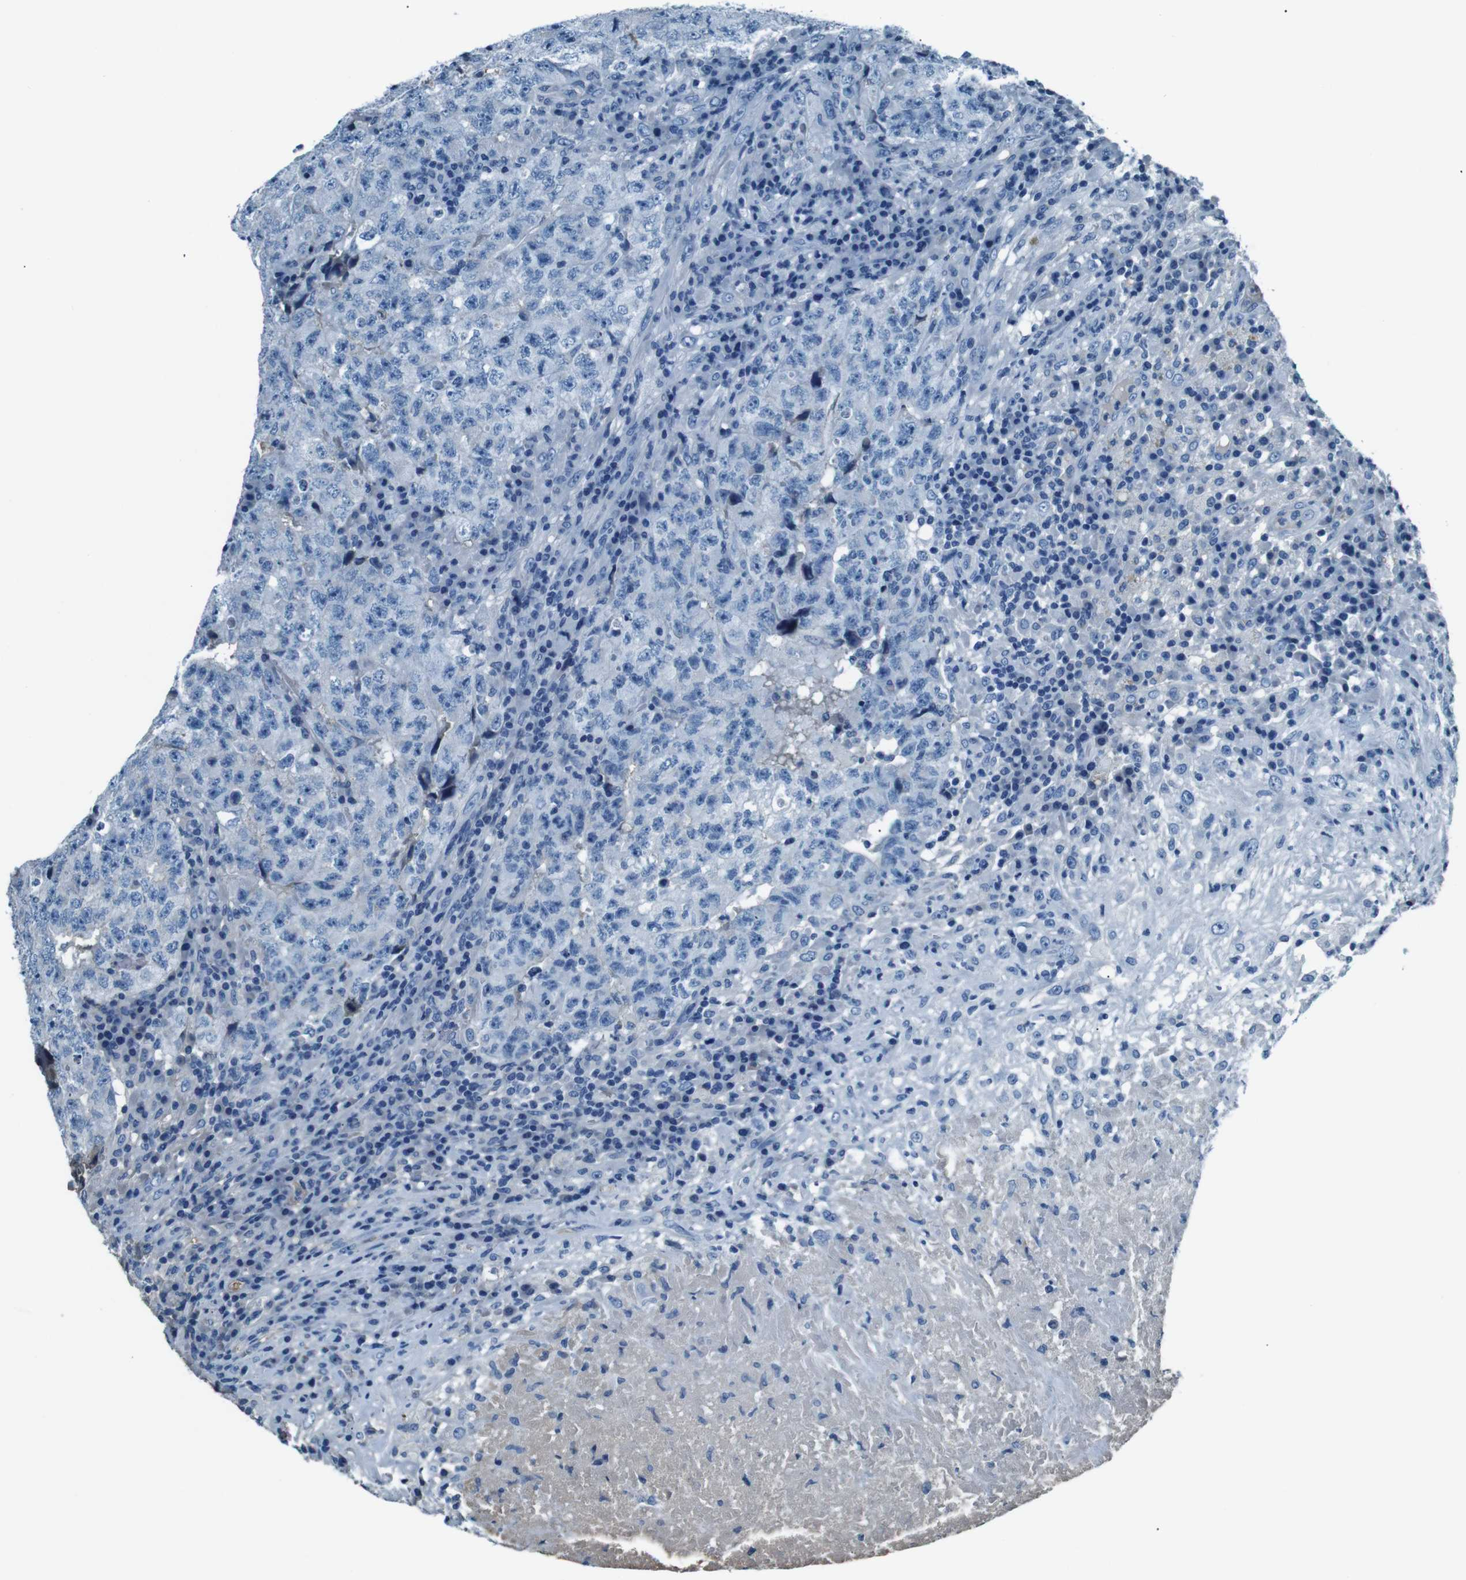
{"staining": {"intensity": "negative", "quantity": "none", "location": "none"}, "tissue": "testis cancer", "cell_type": "Tumor cells", "image_type": "cancer", "snomed": [{"axis": "morphology", "description": "Necrosis, NOS"}, {"axis": "morphology", "description": "Carcinoma, Embryonal, NOS"}, {"axis": "topography", "description": "Testis"}], "caption": "Micrograph shows no significant protein expression in tumor cells of testis cancer (embryonal carcinoma).", "gene": "LEP", "patient": {"sex": "male", "age": 19}}